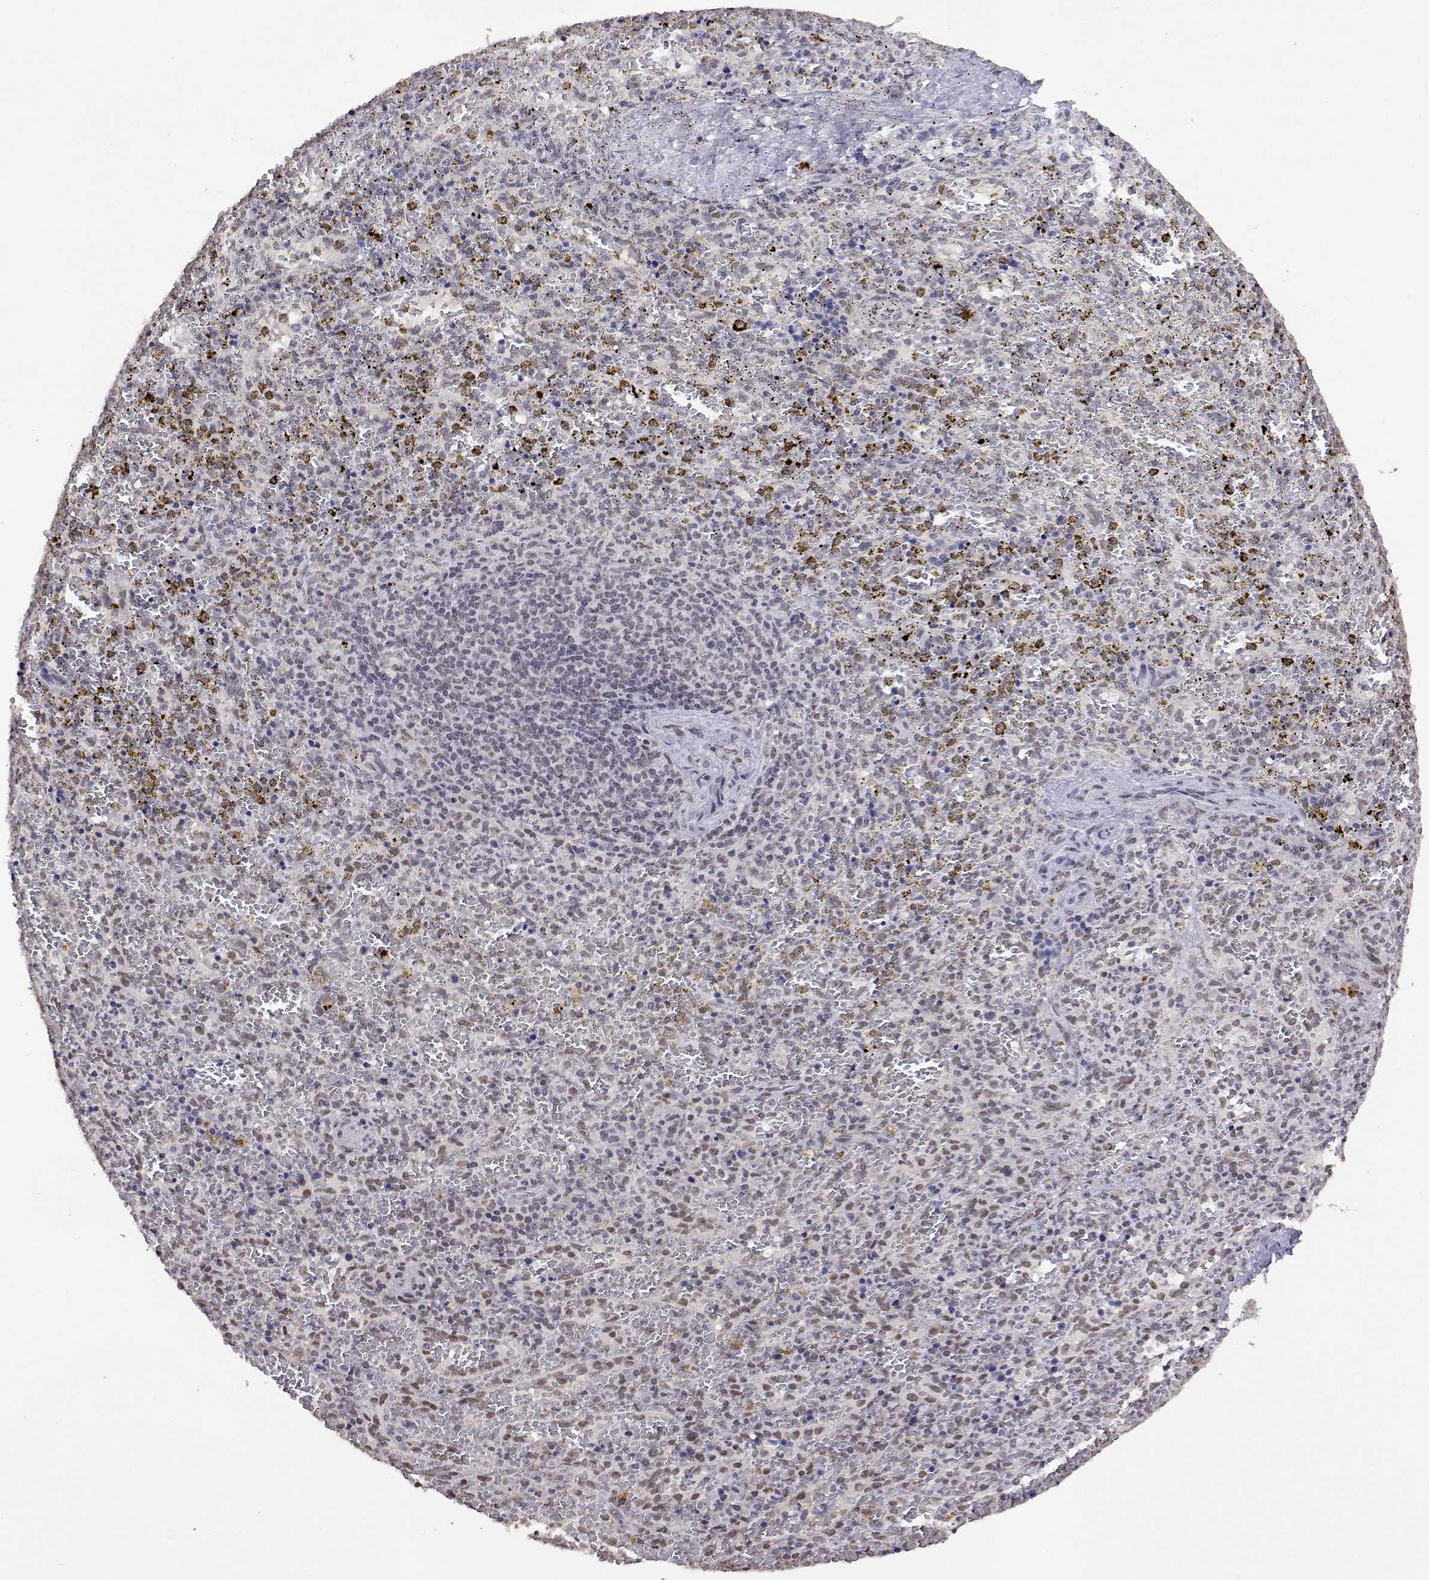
{"staining": {"intensity": "weak", "quantity": "<25%", "location": "nuclear"}, "tissue": "spleen", "cell_type": "Cells in red pulp", "image_type": "normal", "snomed": [{"axis": "morphology", "description": "Normal tissue, NOS"}, {"axis": "topography", "description": "Spleen"}], "caption": "IHC of normal human spleen reveals no positivity in cells in red pulp. (Immunohistochemistry, brightfield microscopy, high magnification).", "gene": "HNRNPA0", "patient": {"sex": "female", "age": 50}}